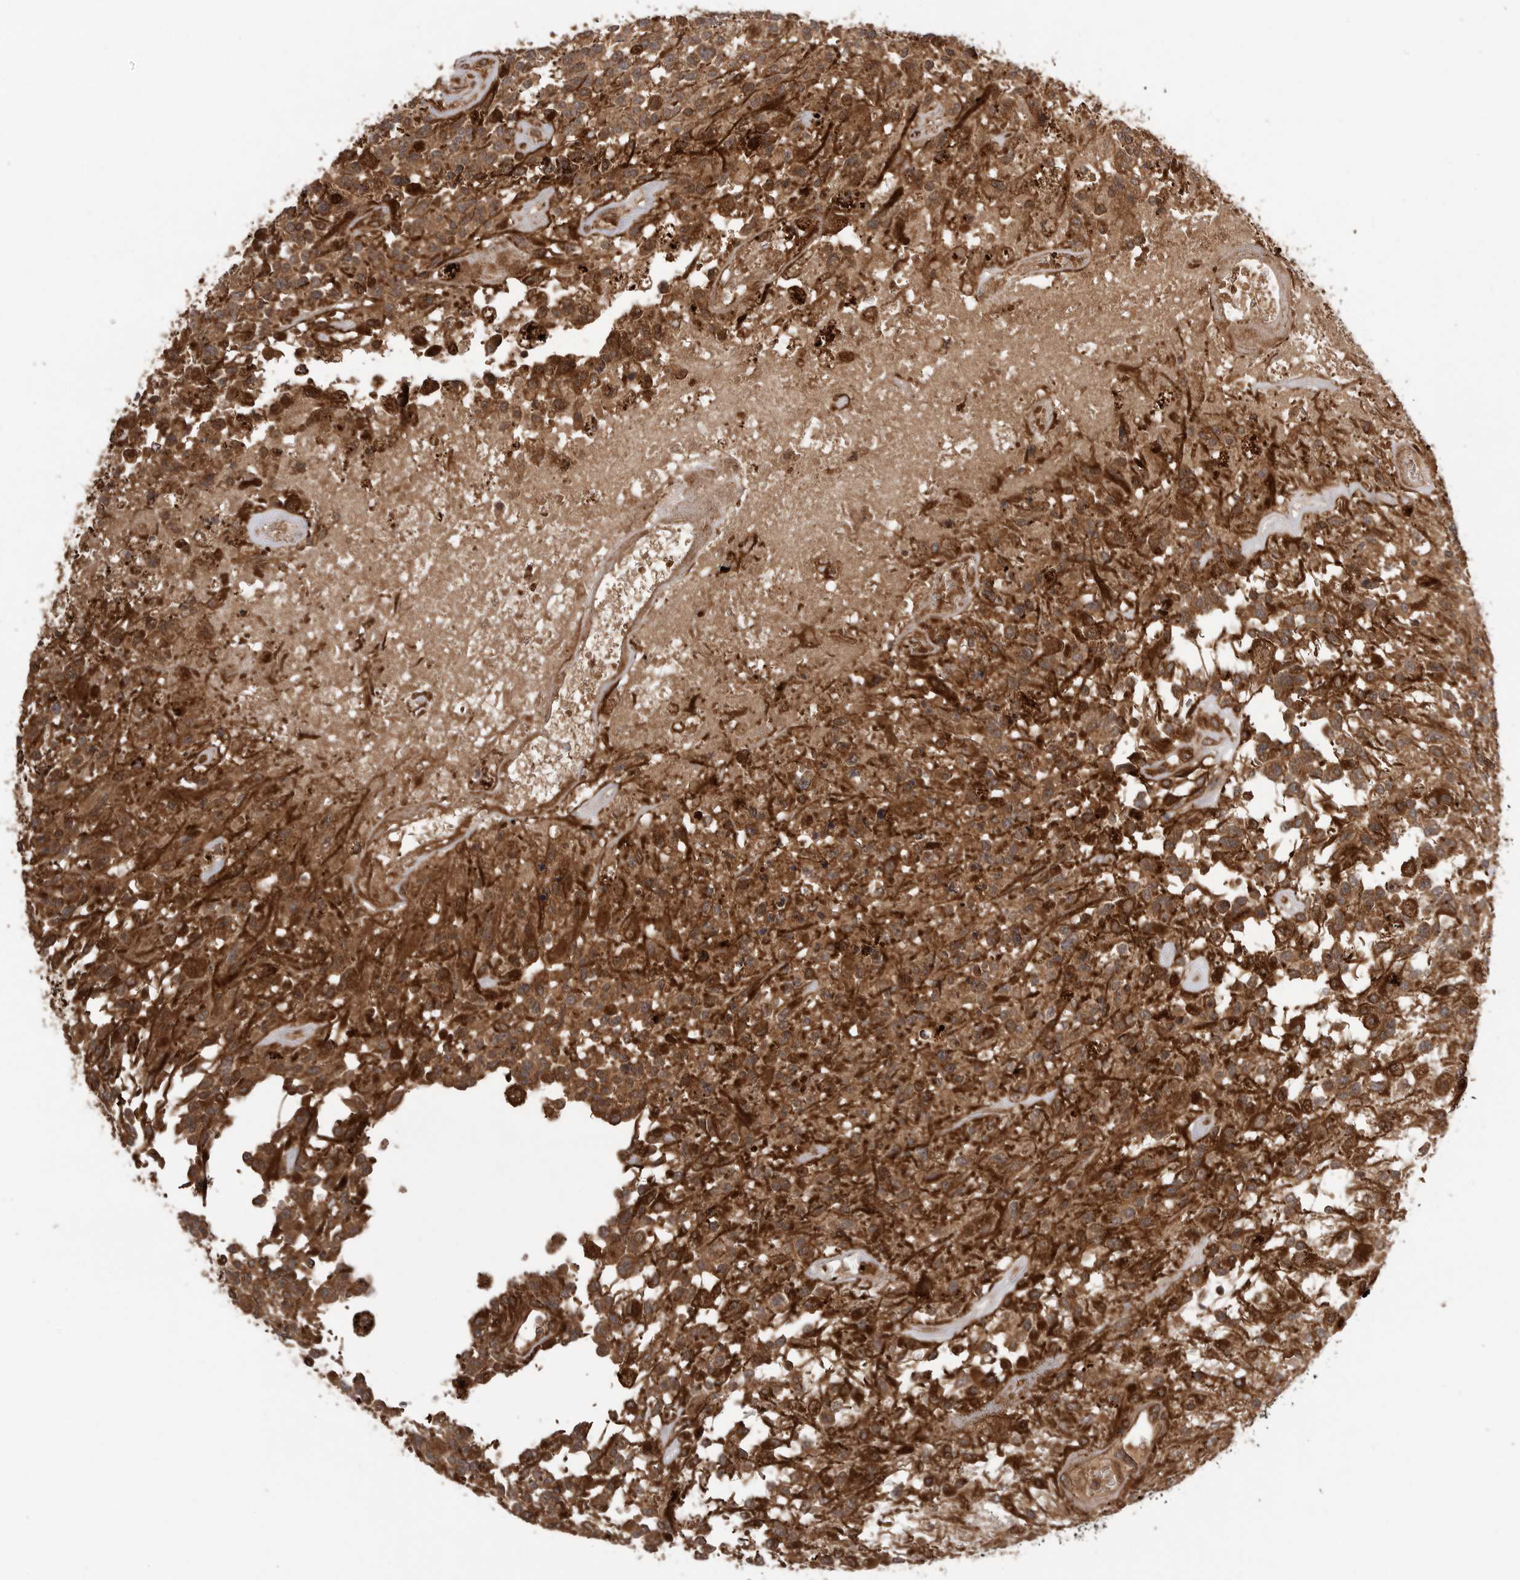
{"staining": {"intensity": "strong", "quantity": ">75%", "location": "cytoplasmic/membranous"}, "tissue": "glioma", "cell_type": "Tumor cells", "image_type": "cancer", "snomed": [{"axis": "morphology", "description": "Glioma, malignant, High grade"}, {"axis": "morphology", "description": "Glioblastoma, NOS"}, {"axis": "topography", "description": "Brain"}], "caption": "Glioblastoma was stained to show a protein in brown. There is high levels of strong cytoplasmic/membranous staining in approximately >75% of tumor cells.", "gene": "PRDX4", "patient": {"sex": "male", "age": 60}}